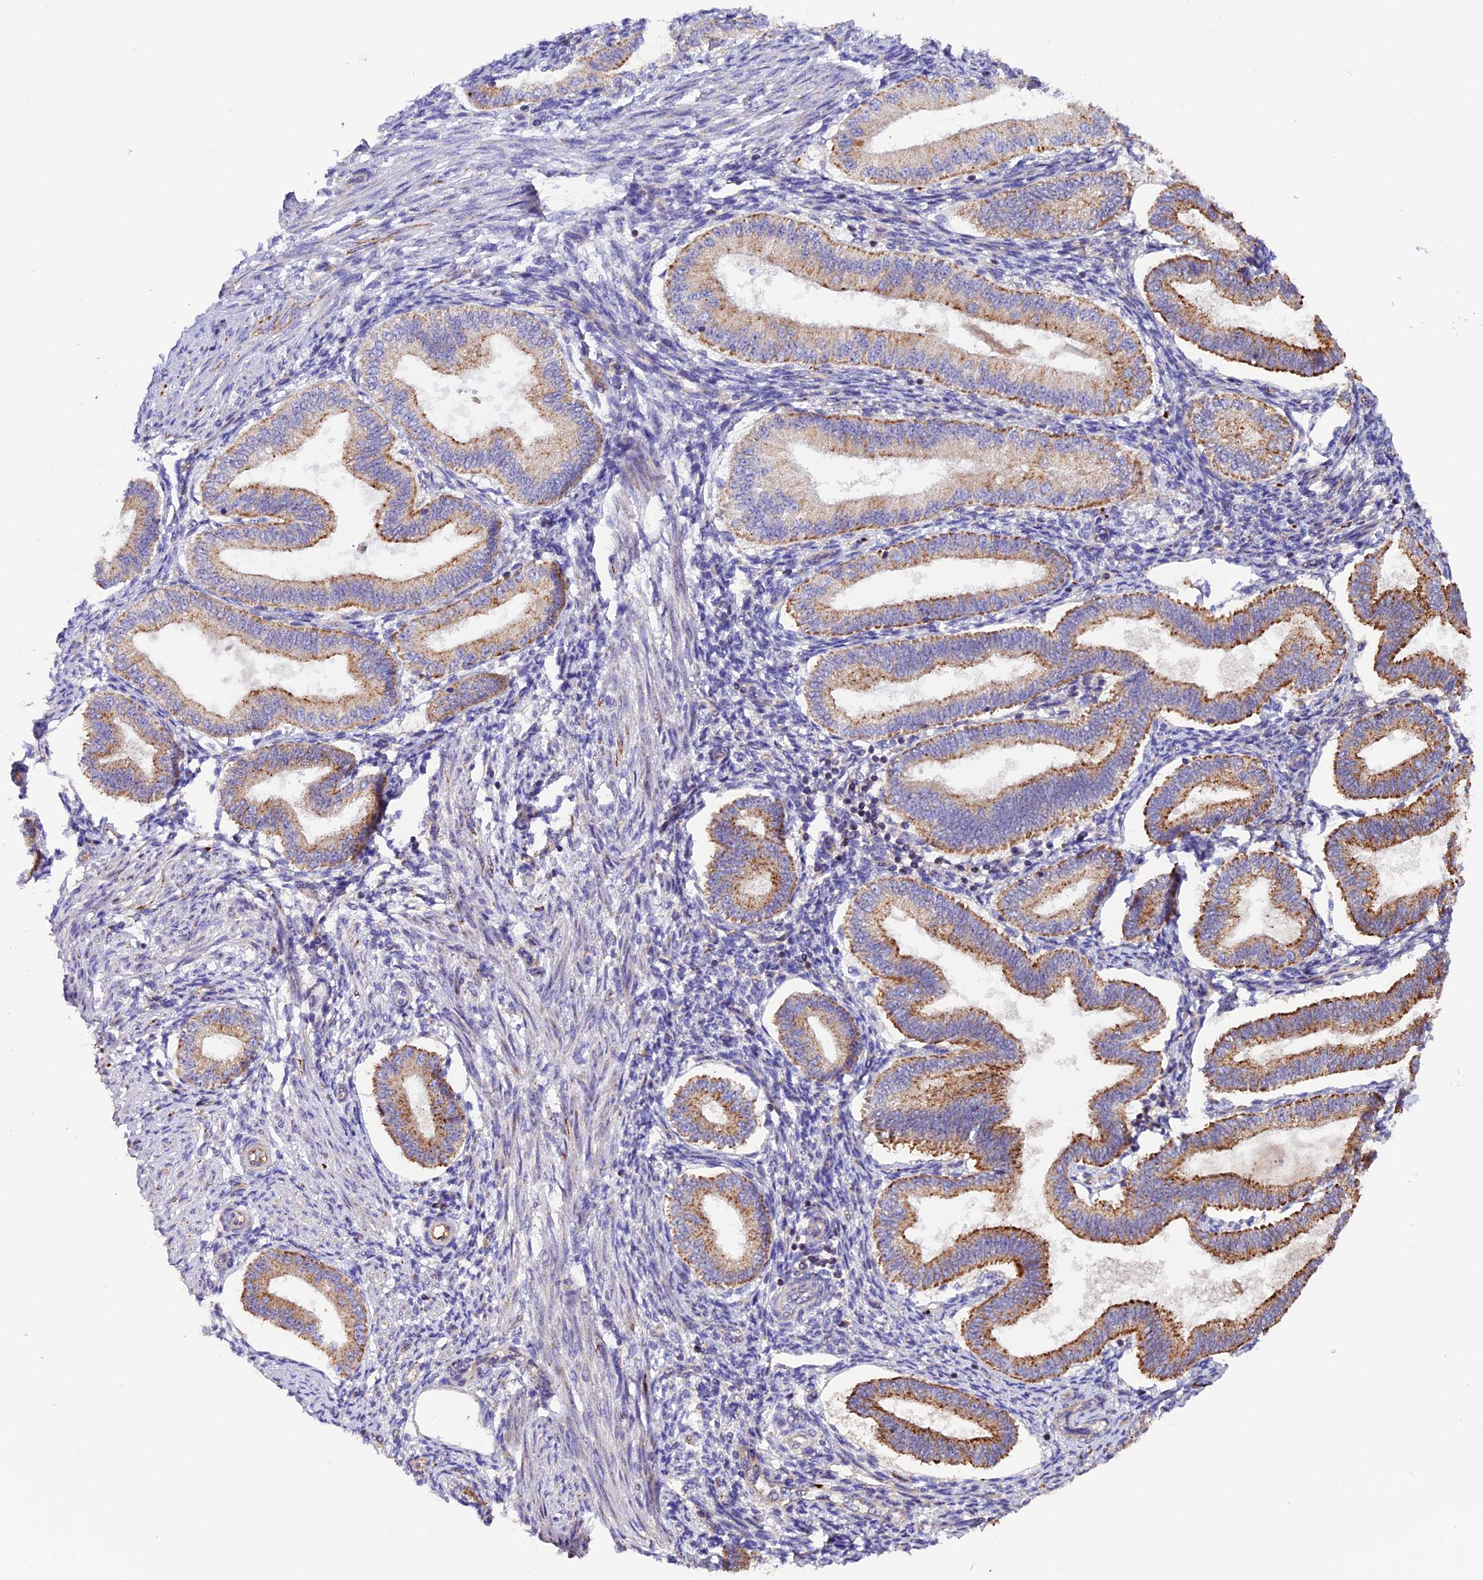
{"staining": {"intensity": "negative", "quantity": "none", "location": "none"}, "tissue": "endometrium", "cell_type": "Cells in endometrial stroma", "image_type": "normal", "snomed": [{"axis": "morphology", "description": "Normal tissue, NOS"}, {"axis": "topography", "description": "Endometrium"}], "caption": "Cells in endometrial stroma are negative for protein expression in benign human endometrium. (DAB immunohistochemistry (IHC) with hematoxylin counter stain).", "gene": "METTL22", "patient": {"sex": "female", "age": 39}}